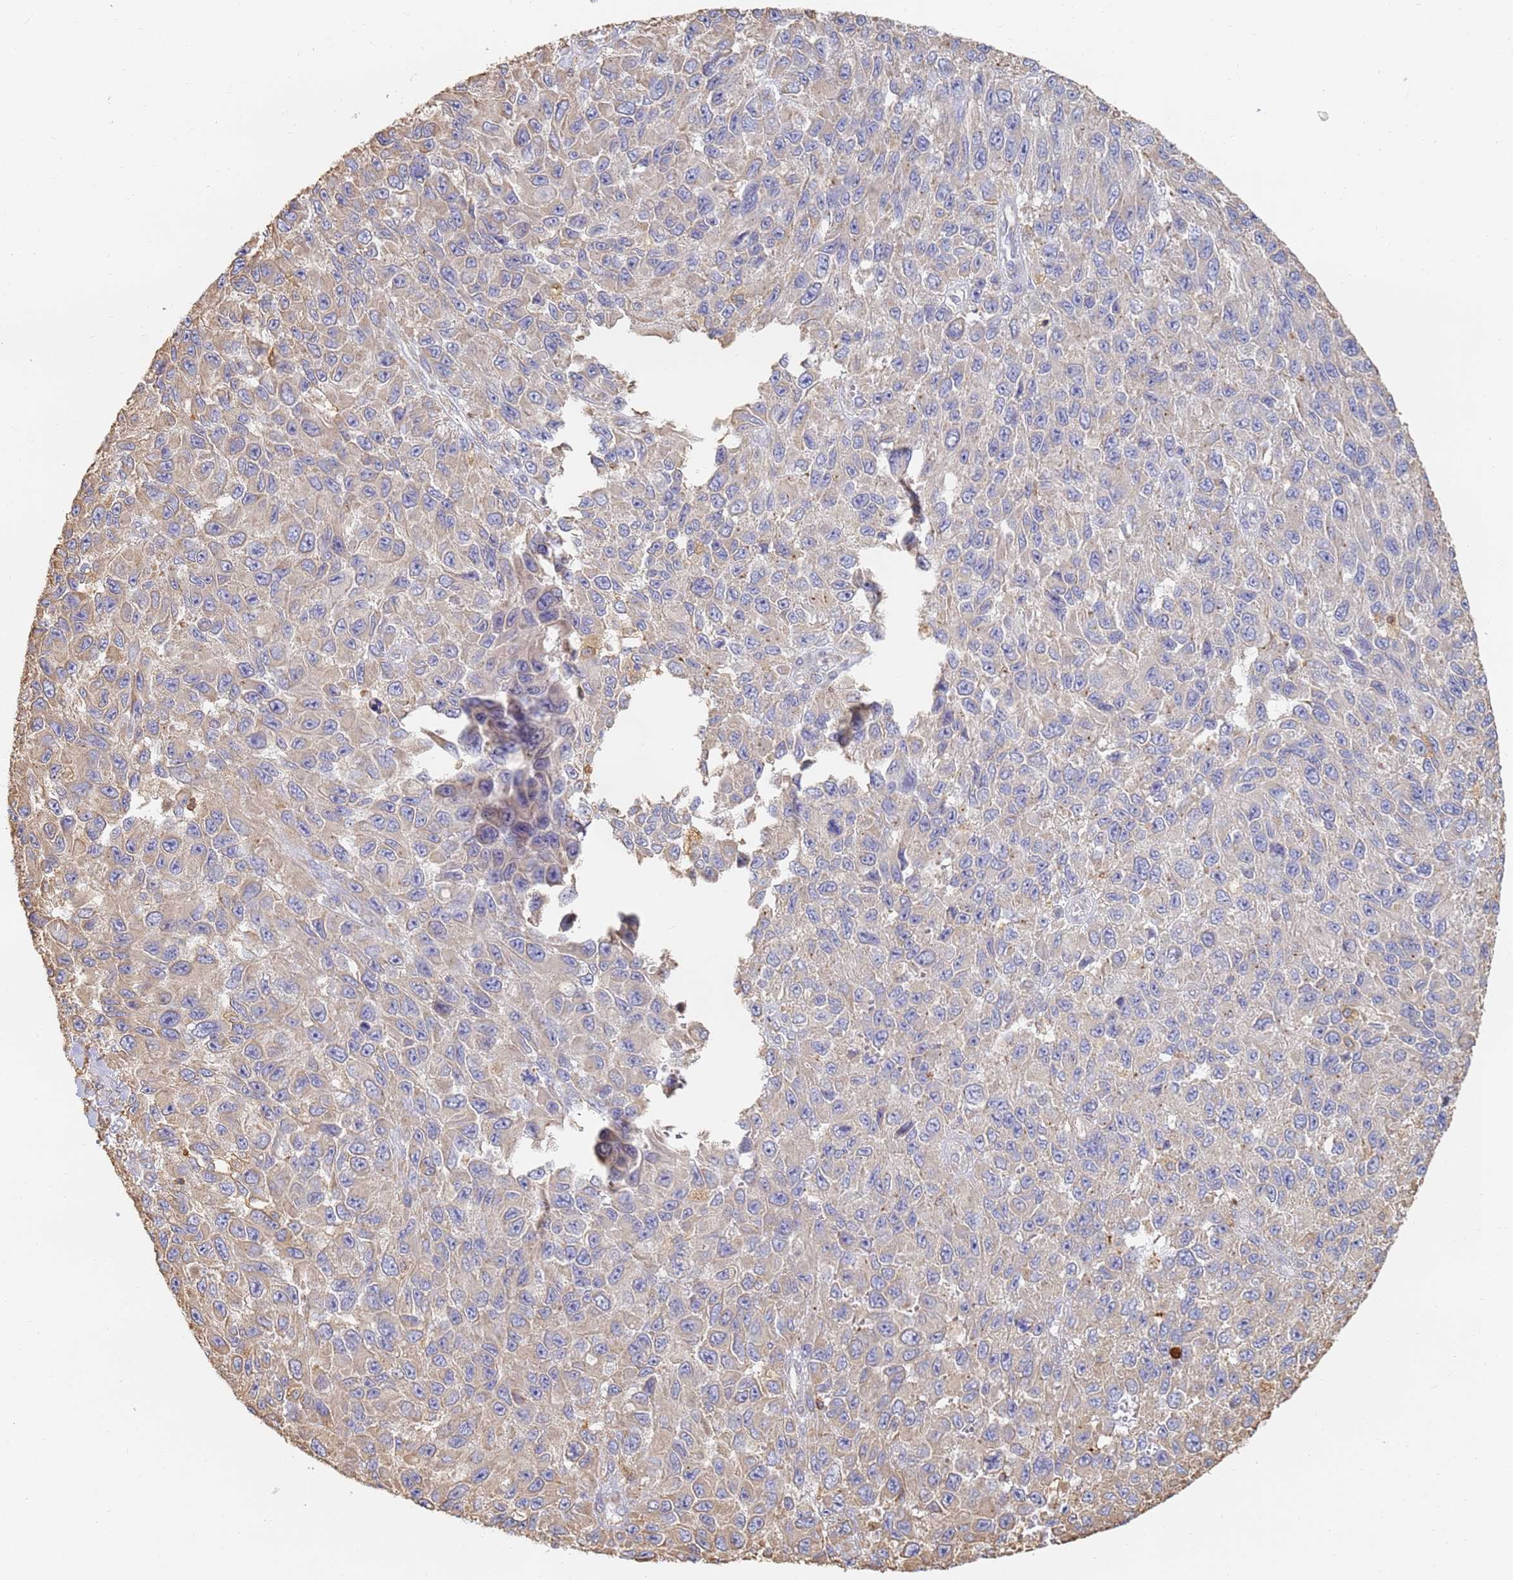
{"staining": {"intensity": "negative", "quantity": "none", "location": "none"}, "tissue": "melanoma", "cell_type": "Tumor cells", "image_type": "cancer", "snomed": [{"axis": "morphology", "description": "Normal tissue, NOS"}, {"axis": "morphology", "description": "Malignant melanoma, NOS"}, {"axis": "topography", "description": "Skin"}], "caption": "Melanoma was stained to show a protein in brown. There is no significant expression in tumor cells.", "gene": "BIN2", "patient": {"sex": "female", "age": 96}}